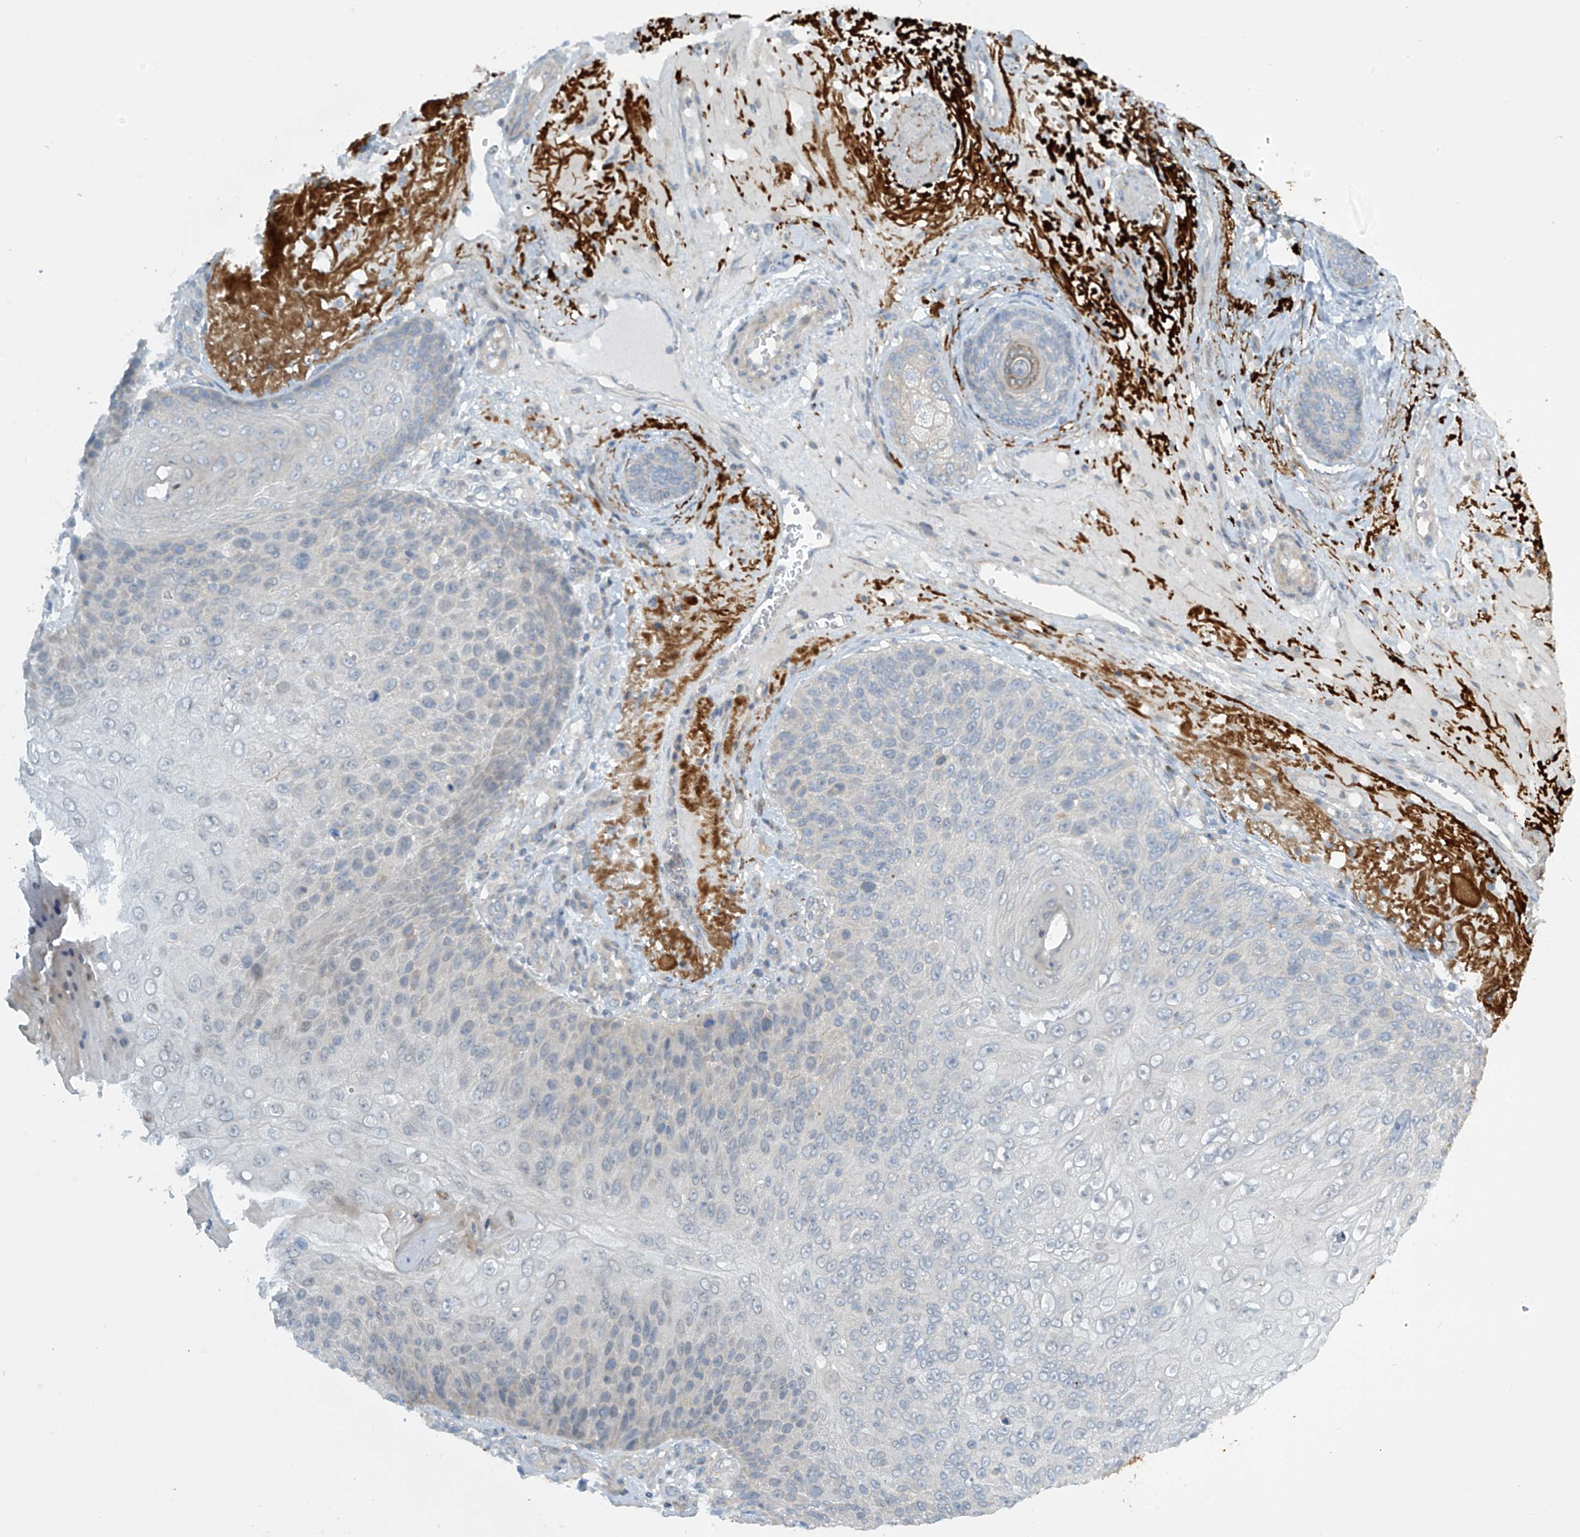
{"staining": {"intensity": "negative", "quantity": "none", "location": "none"}, "tissue": "skin cancer", "cell_type": "Tumor cells", "image_type": "cancer", "snomed": [{"axis": "morphology", "description": "Squamous cell carcinoma, NOS"}, {"axis": "topography", "description": "Skin"}], "caption": "This is an immunohistochemistry image of skin cancer. There is no positivity in tumor cells.", "gene": "FSD1L", "patient": {"sex": "female", "age": 88}}